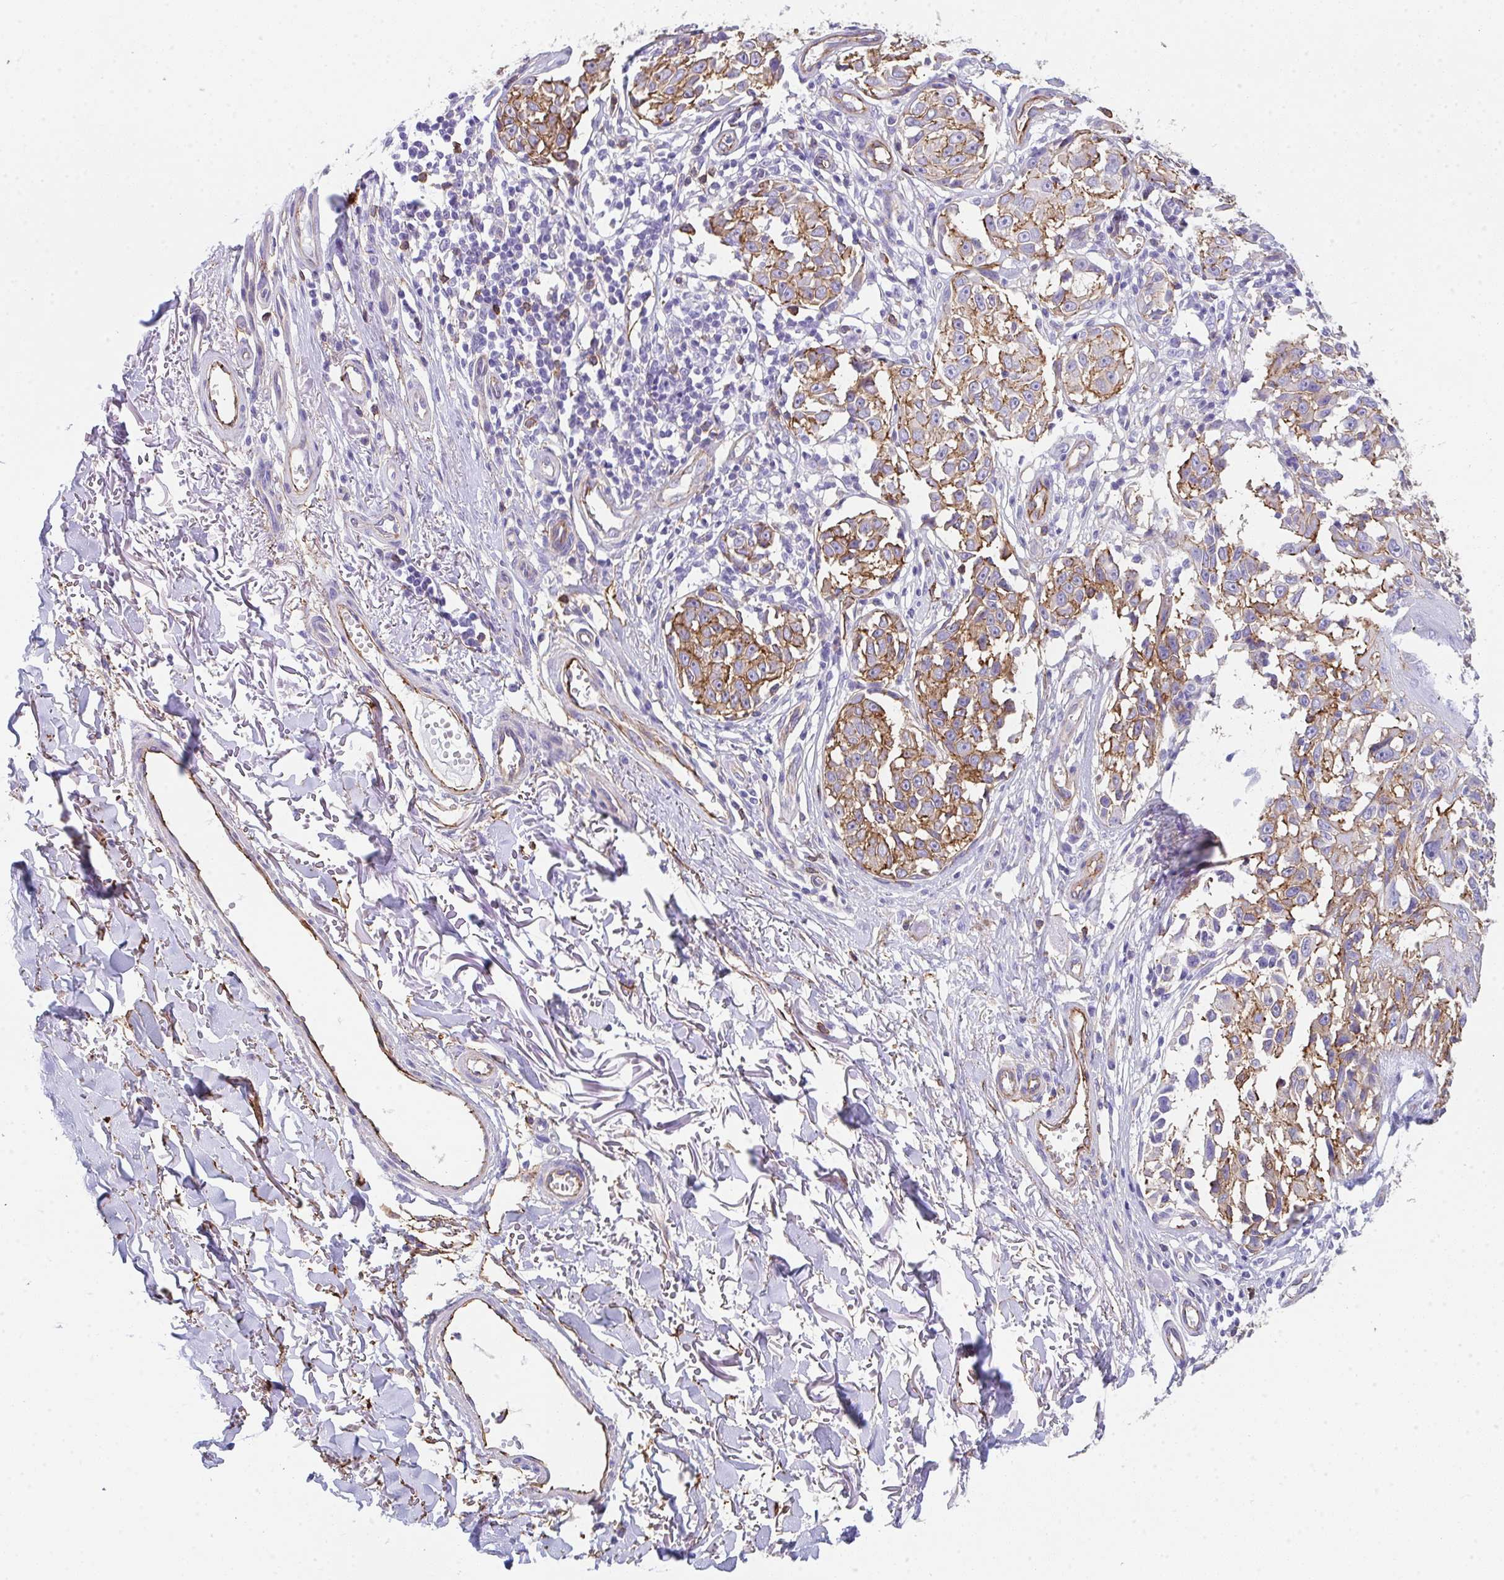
{"staining": {"intensity": "moderate", "quantity": ">75%", "location": "cytoplasmic/membranous"}, "tissue": "melanoma", "cell_type": "Tumor cells", "image_type": "cancer", "snomed": [{"axis": "morphology", "description": "Malignant melanoma, NOS"}, {"axis": "topography", "description": "Skin"}], "caption": "The histopathology image displays immunohistochemical staining of melanoma. There is moderate cytoplasmic/membranous staining is appreciated in about >75% of tumor cells. The protein is shown in brown color, while the nuclei are stained blue.", "gene": "DBN1", "patient": {"sex": "male", "age": 73}}